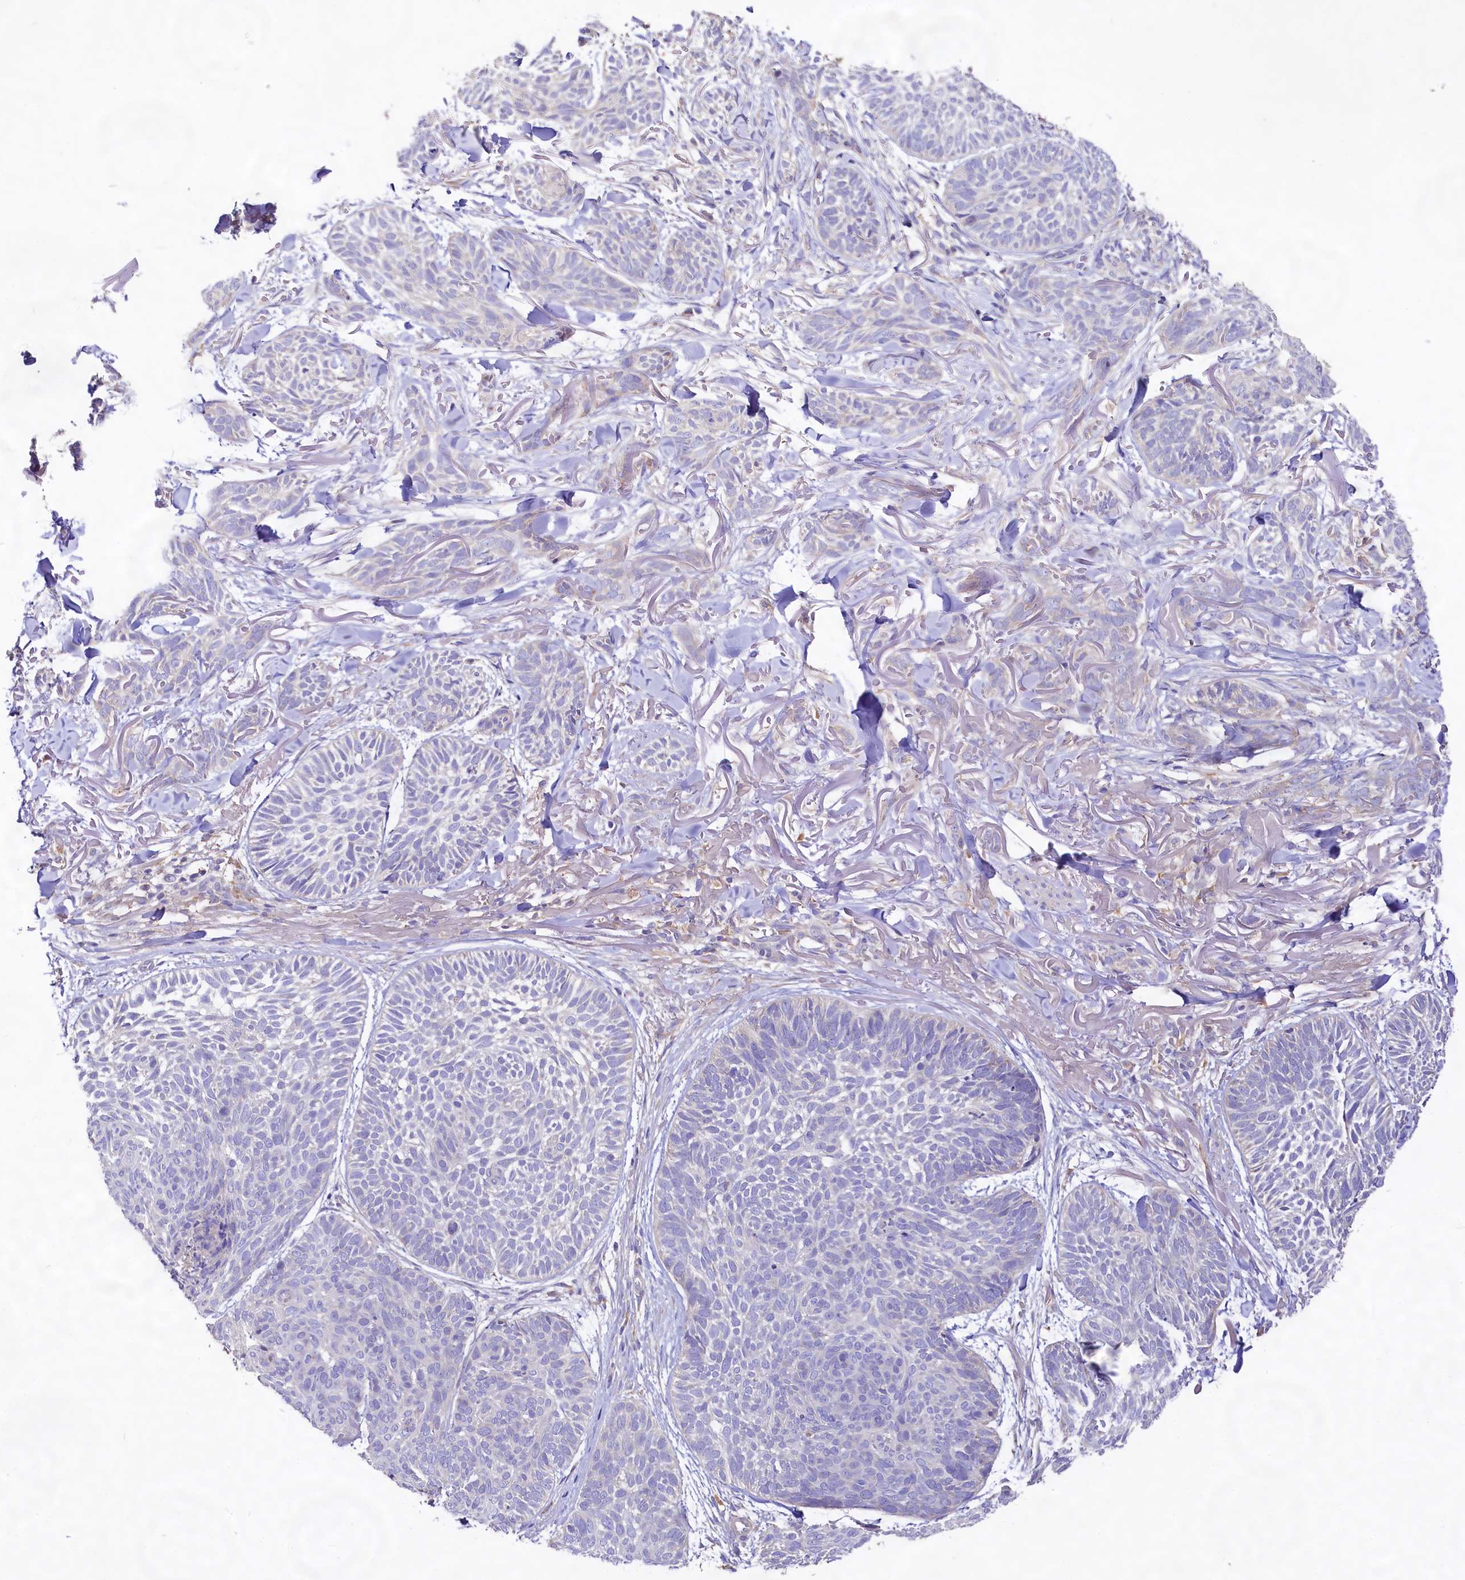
{"staining": {"intensity": "negative", "quantity": "none", "location": "none"}, "tissue": "skin cancer", "cell_type": "Tumor cells", "image_type": "cancer", "snomed": [{"axis": "morphology", "description": "Normal tissue, NOS"}, {"axis": "morphology", "description": "Basal cell carcinoma"}, {"axis": "topography", "description": "Skin"}], "caption": "Immunohistochemistry (IHC) image of skin cancer stained for a protein (brown), which exhibits no expression in tumor cells.", "gene": "DMXL2", "patient": {"sex": "male", "age": 66}}